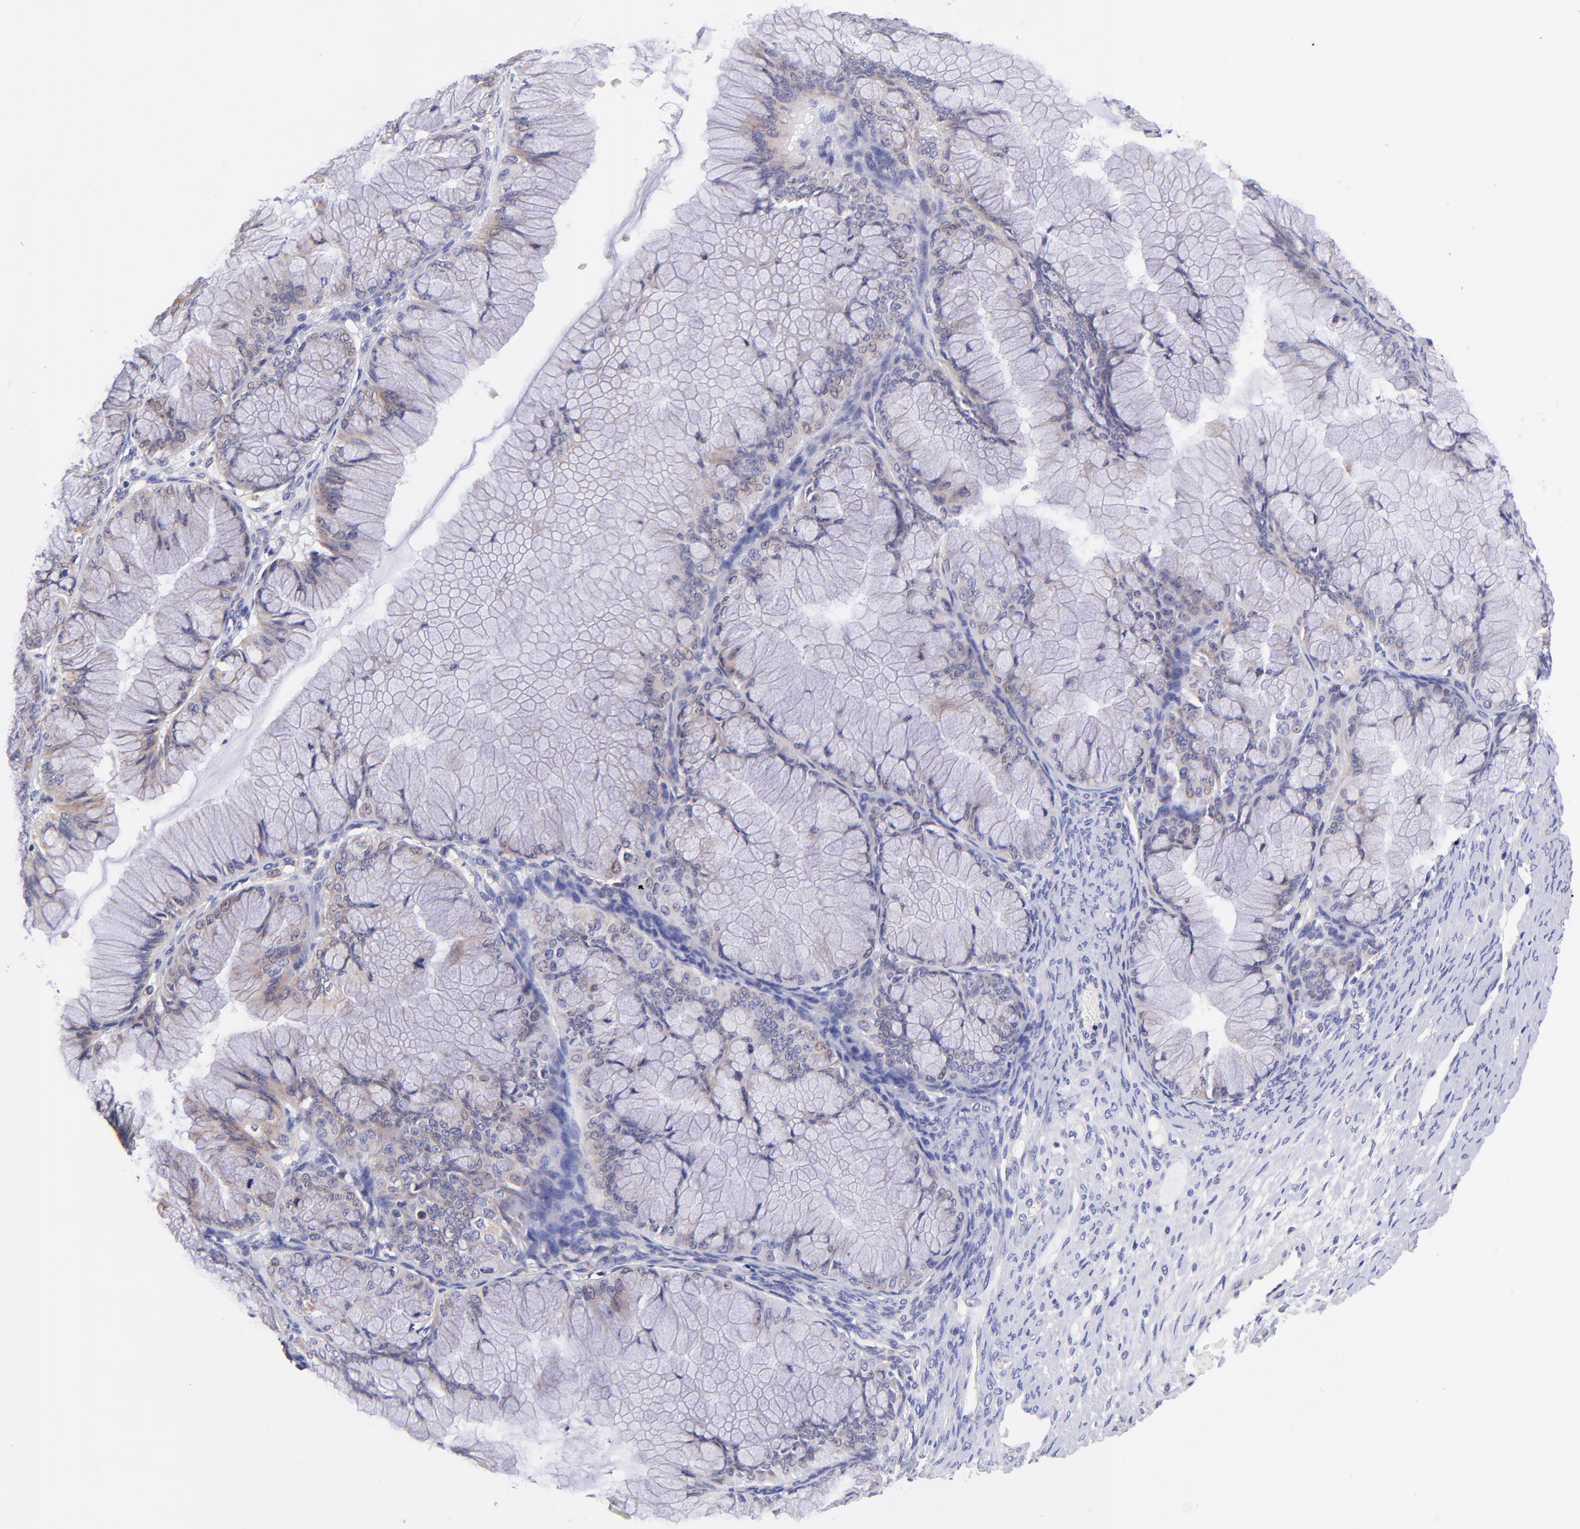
{"staining": {"intensity": "weak", "quantity": "<25%", "location": "cytoplasmic/membranous"}, "tissue": "ovarian cancer", "cell_type": "Tumor cells", "image_type": "cancer", "snomed": [{"axis": "morphology", "description": "Cystadenocarcinoma, mucinous, NOS"}, {"axis": "topography", "description": "Ovary"}], "caption": "An IHC photomicrograph of ovarian cancer is shown. There is no staining in tumor cells of ovarian cancer.", "gene": "NDUFB7", "patient": {"sex": "female", "age": 63}}